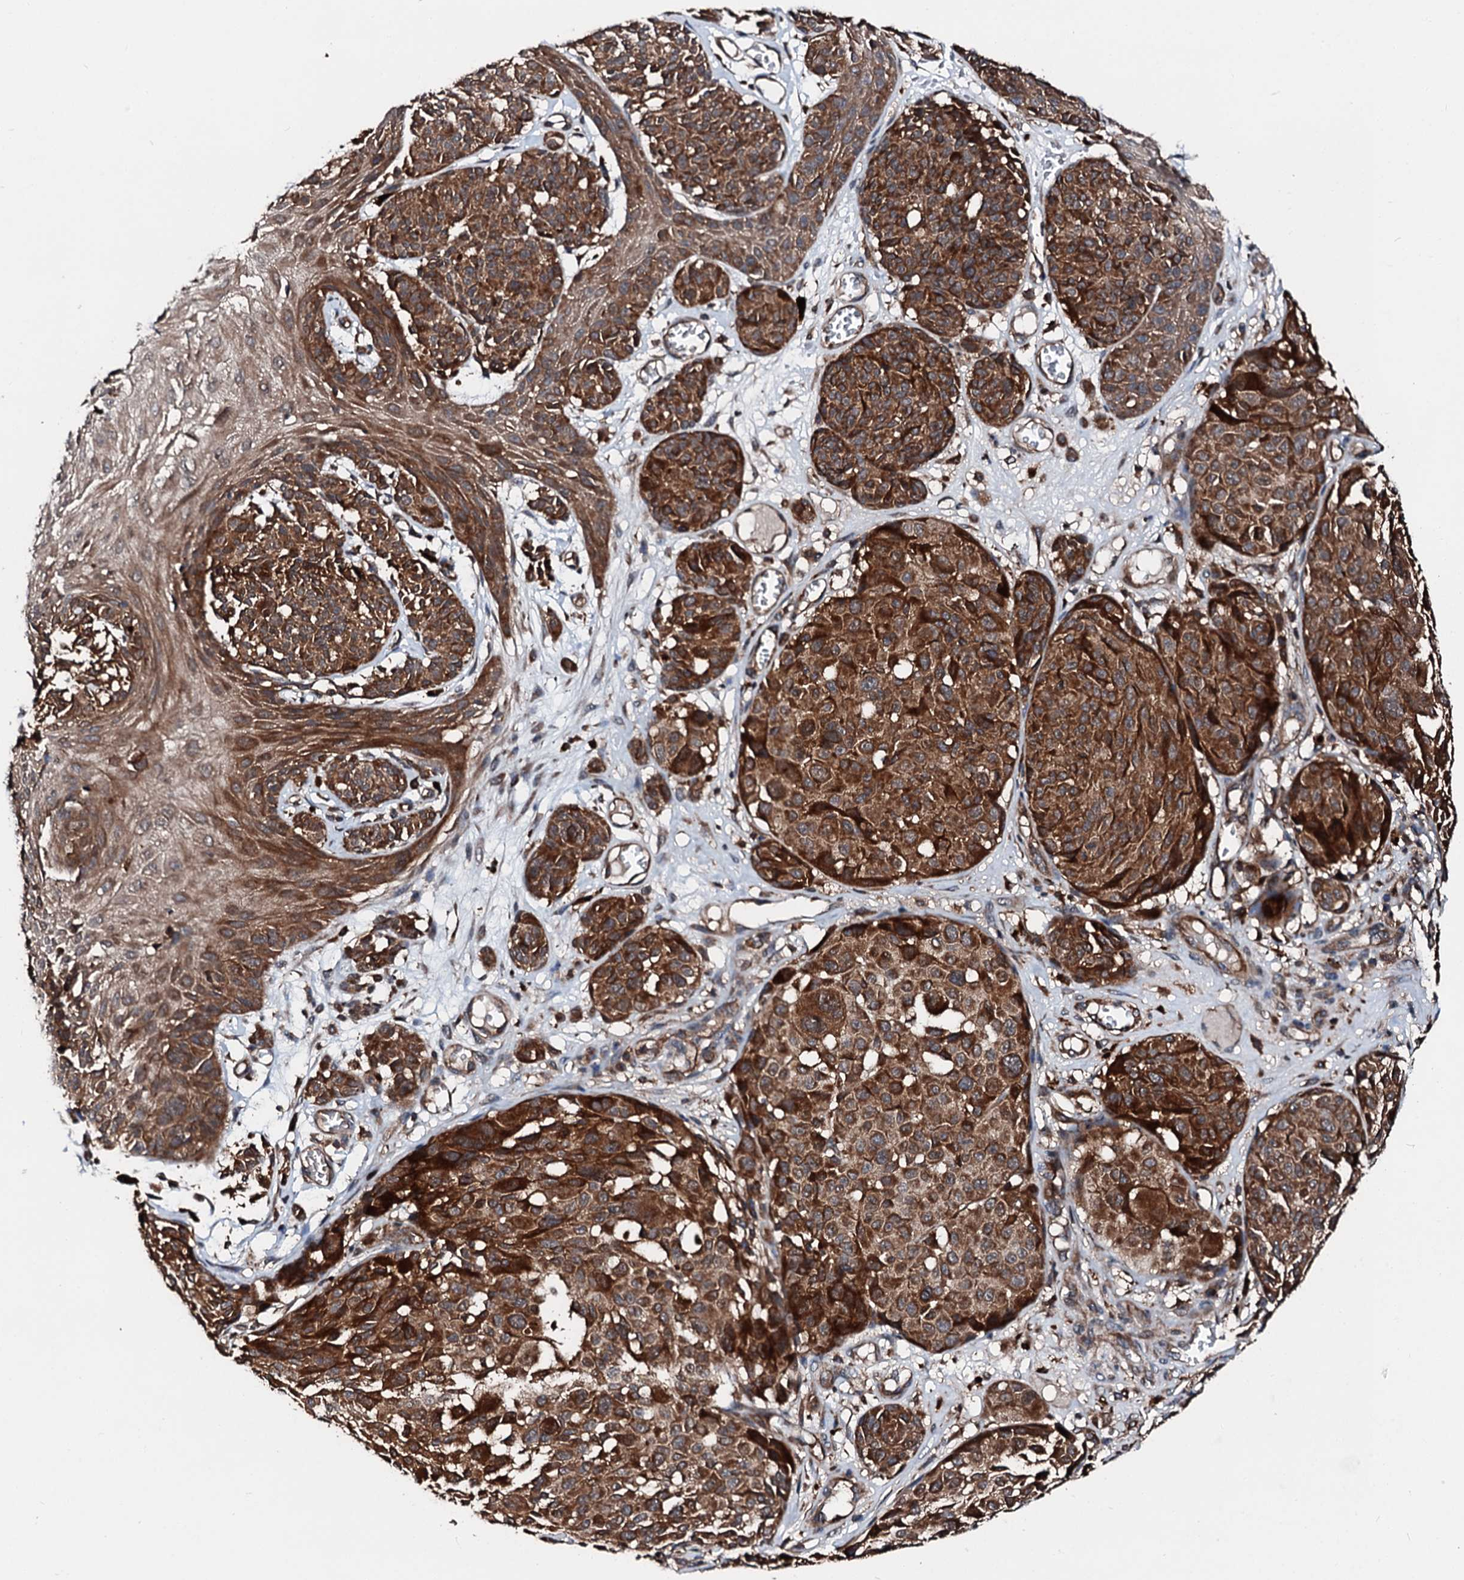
{"staining": {"intensity": "strong", "quantity": ">75%", "location": "cytoplasmic/membranous"}, "tissue": "melanoma", "cell_type": "Tumor cells", "image_type": "cancer", "snomed": [{"axis": "morphology", "description": "Malignant melanoma, NOS"}, {"axis": "topography", "description": "Skin"}], "caption": "Immunohistochemical staining of human melanoma demonstrates high levels of strong cytoplasmic/membranous positivity in about >75% of tumor cells. (DAB (3,3'-diaminobenzidine) = brown stain, brightfield microscopy at high magnification).", "gene": "FGD4", "patient": {"sex": "male", "age": 83}}